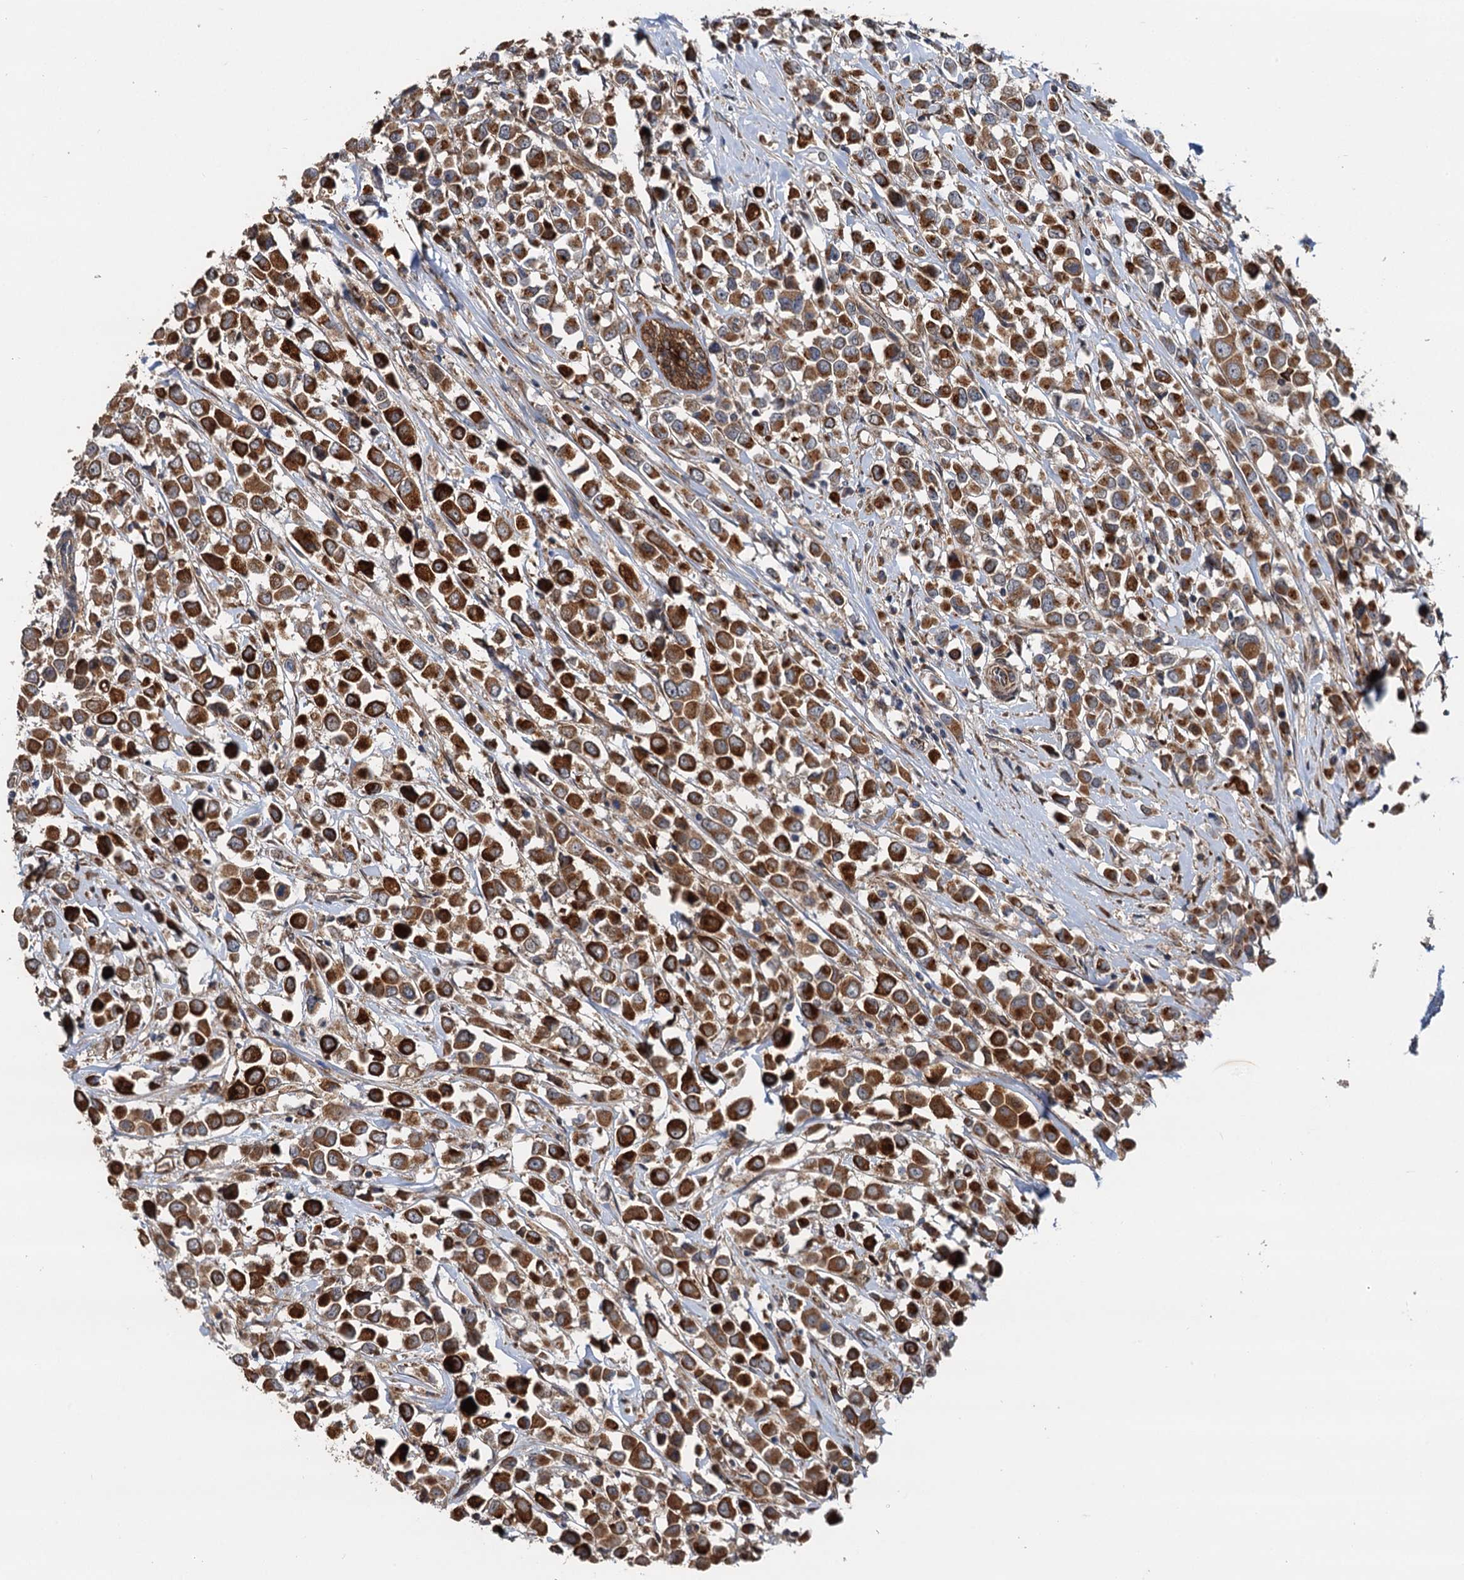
{"staining": {"intensity": "strong", "quantity": ">75%", "location": "cytoplasmic/membranous"}, "tissue": "breast cancer", "cell_type": "Tumor cells", "image_type": "cancer", "snomed": [{"axis": "morphology", "description": "Duct carcinoma"}, {"axis": "topography", "description": "Breast"}], "caption": "Immunohistochemical staining of human breast cancer (invasive ductal carcinoma) reveals high levels of strong cytoplasmic/membranous staining in approximately >75% of tumor cells. The protein of interest is stained brown, and the nuclei are stained in blue (DAB (3,3'-diaminobenzidine) IHC with brightfield microscopy, high magnification).", "gene": "LRRK2", "patient": {"sex": "female", "age": 61}}